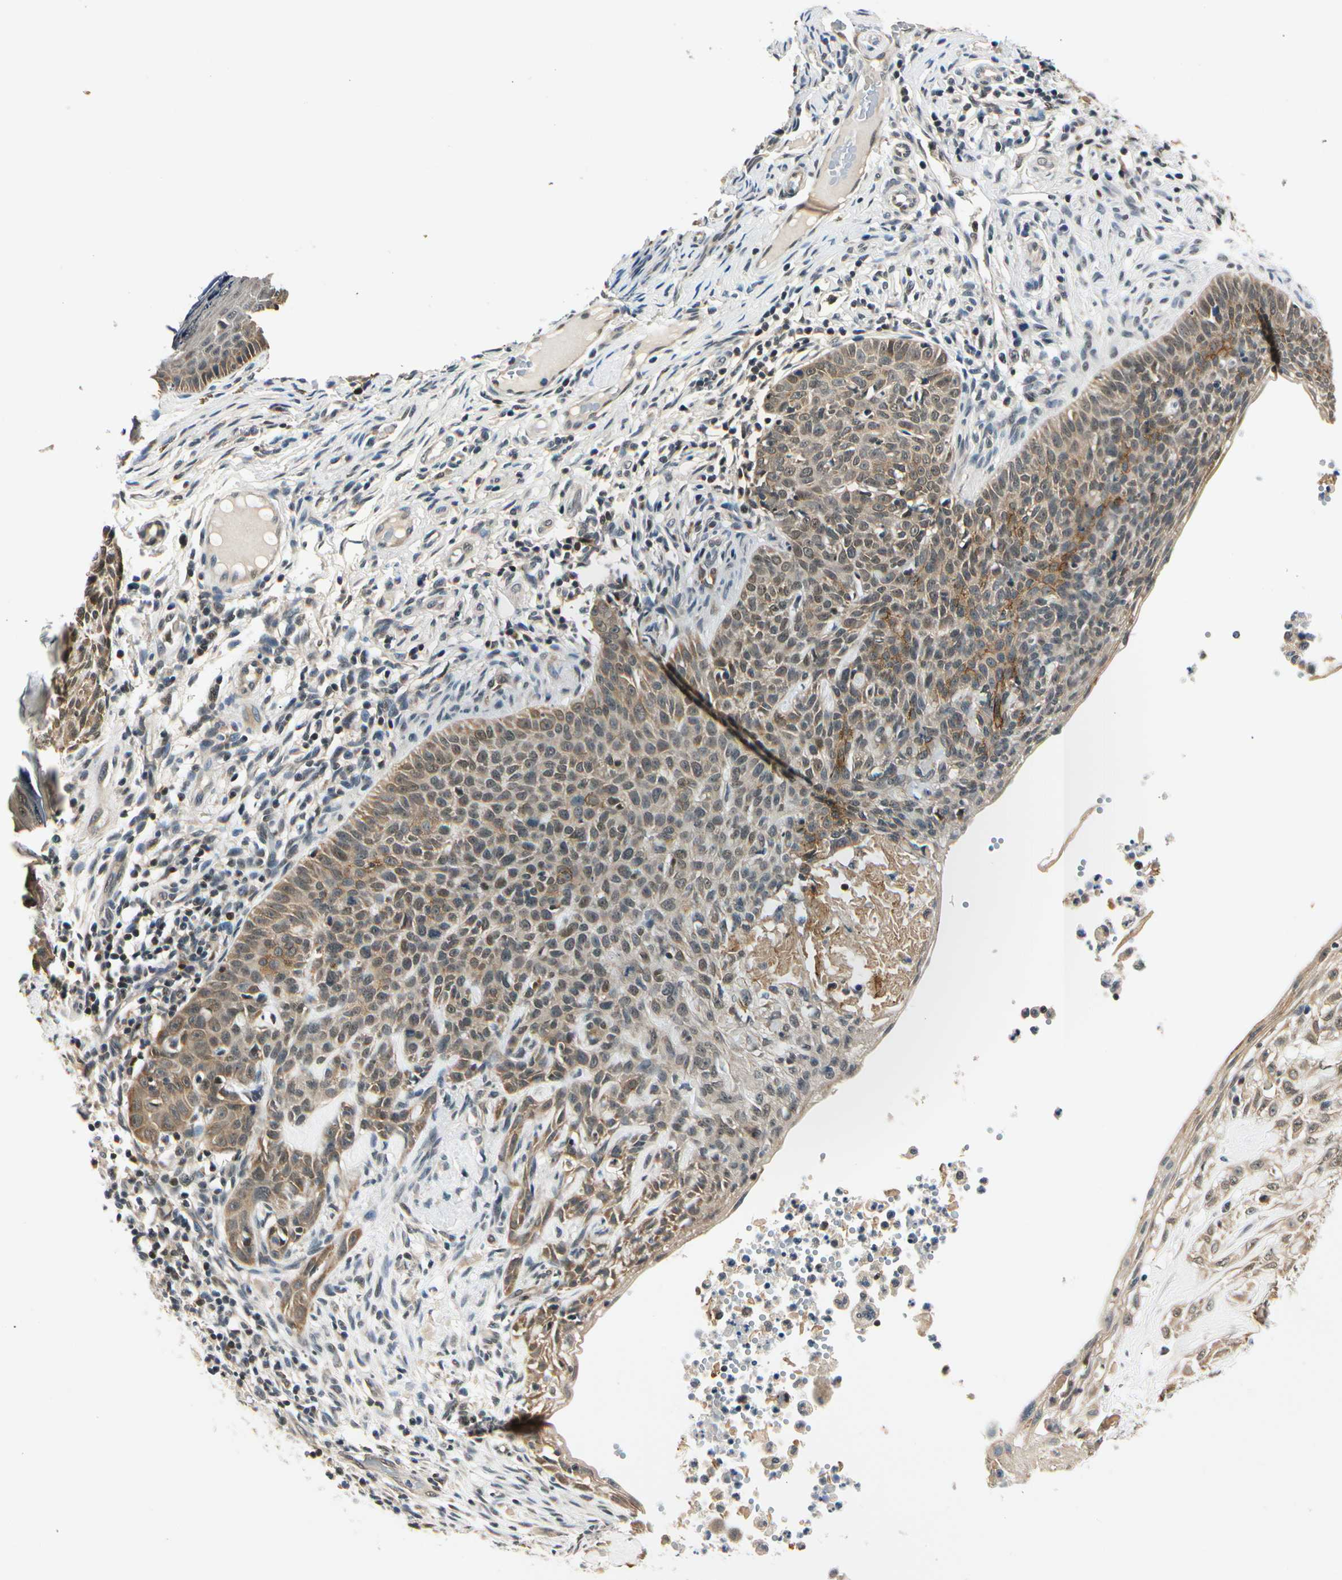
{"staining": {"intensity": "moderate", "quantity": ">75%", "location": "cytoplasmic/membranous"}, "tissue": "skin cancer", "cell_type": "Tumor cells", "image_type": "cancer", "snomed": [{"axis": "morphology", "description": "Normal tissue, NOS"}, {"axis": "morphology", "description": "Basal cell carcinoma"}, {"axis": "topography", "description": "Skin"}], "caption": "Brown immunohistochemical staining in skin cancer (basal cell carcinoma) shows moderate cytoplasmic/membranous positivity in about >75% of tumor cells. The staining is performed using DAB brown chromogen to label protein expression. The nuclei are counter-stained blue using hematoxylin.", "gene": "PDK2", "patient": {"sex": "male", "age": 87}}